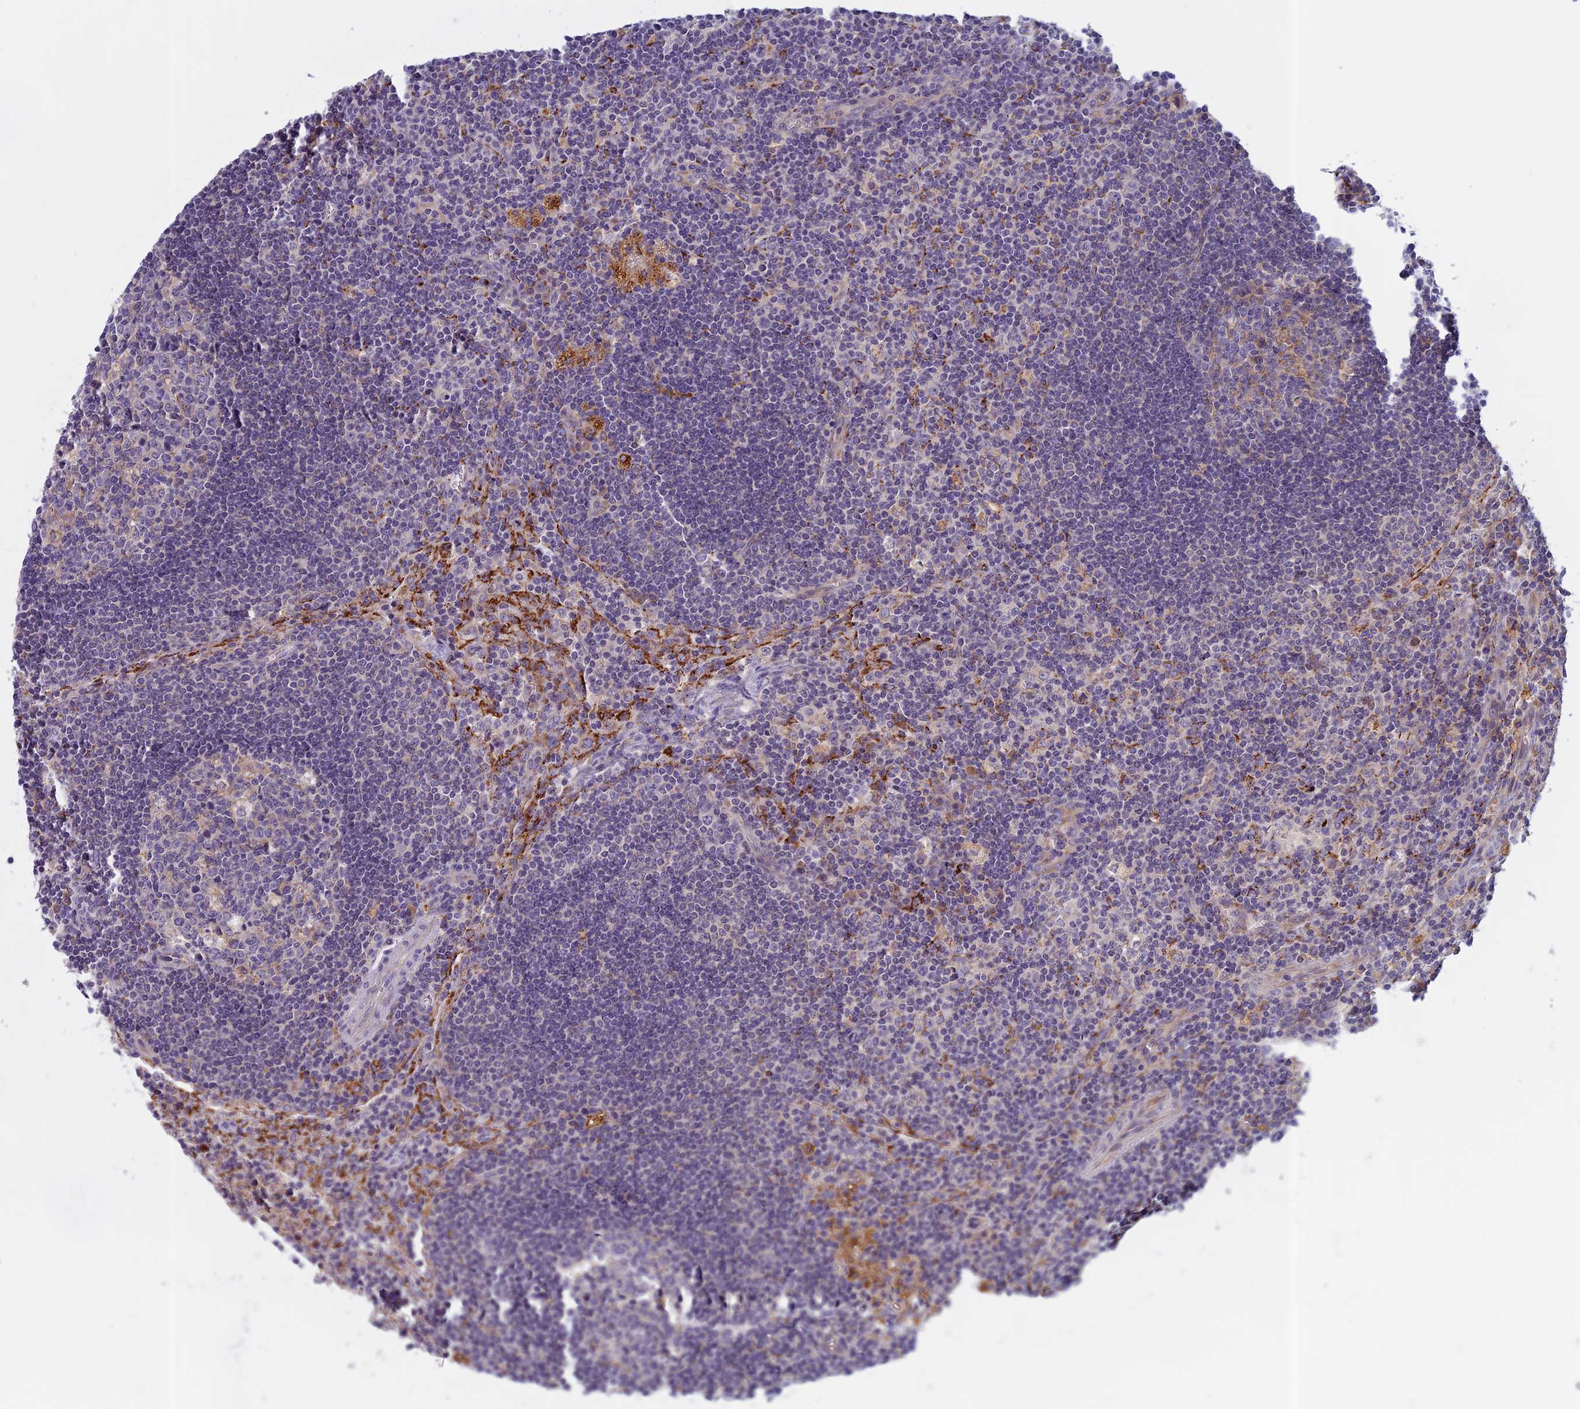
{"staining": {"intensity": "moderate", "quantity": "<25%", "location": "cytoplasmic/membranous"}, "tissue": "lymph node", "cell_type": "Germinal center cells", "image_type": "normal", "snomed": [{"axis": "morphology", "description": "Normal tissue, NOS"}, {"axis": "topography", "description": "Lymph node"}], "caption": "A brown stain shows moderate cytoplasmic/membranous positivity of a protein in germinal center cells of benign lymph node.", "gene": "SEMA7A", "patient": {"sex": "male", "age": 58}}